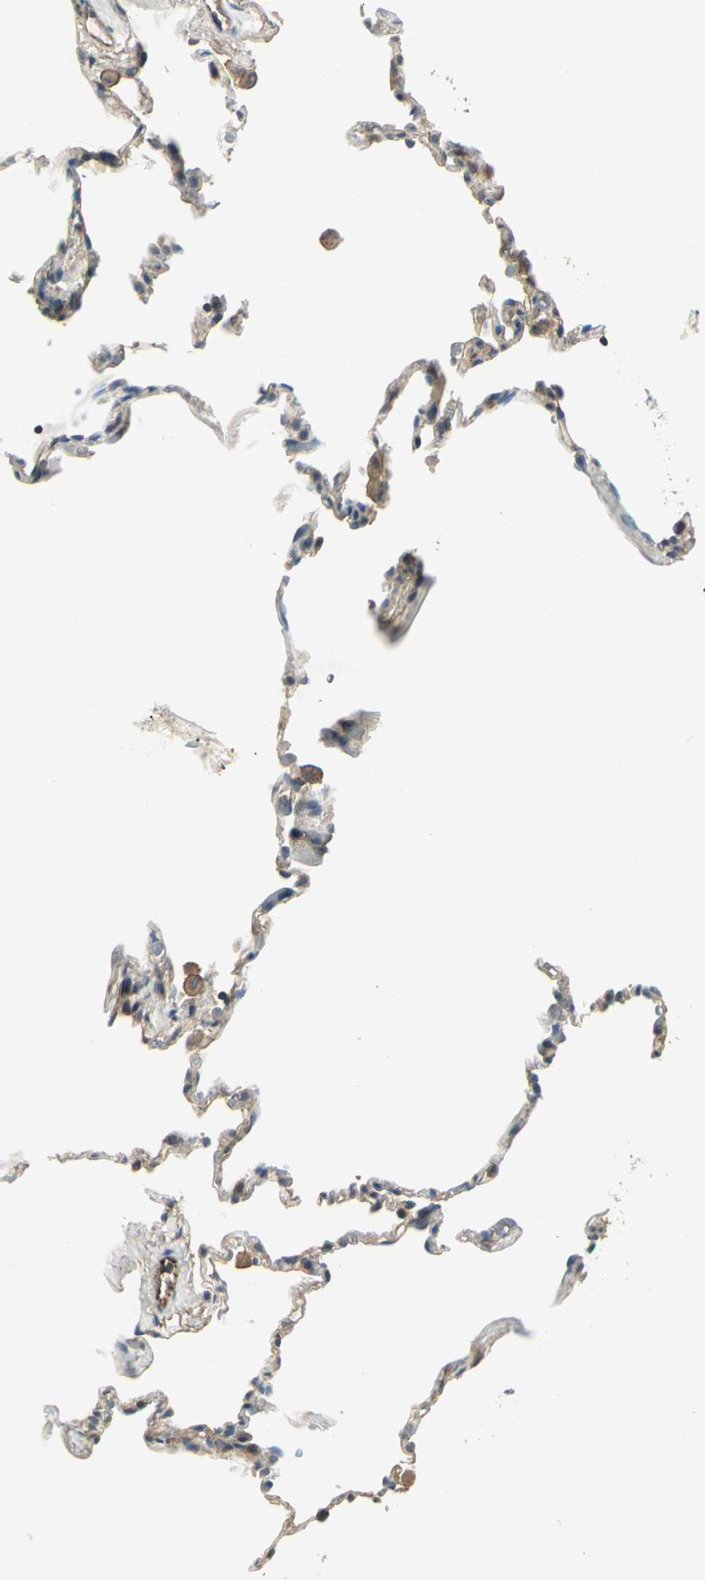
{"staining": {"intensity": "weak", "quantity": "<25%", "location": "cytoplasmic/membranous"}, "tissue": "lung", "cell_type": "Alveolar cells", "image_type": "normal", "snomed": [{"axis": "morphology", "description": "Normal tissue, NOS"}, {"axis": "topography", "description": "Lung"}], "caption": "This photomicrograph is of normal lung stained with immunohistochemistry to label a protein in brown with the nuclei are counter-stained blue. There is no expression in alveolar cells. (Stains: DAB IHC with hematoxylin counter stain, Microscopy: brightfield microscopy at high magnification).", "gene": "RAPGEF1", "patient": {"sex": "male", "age": 59}}